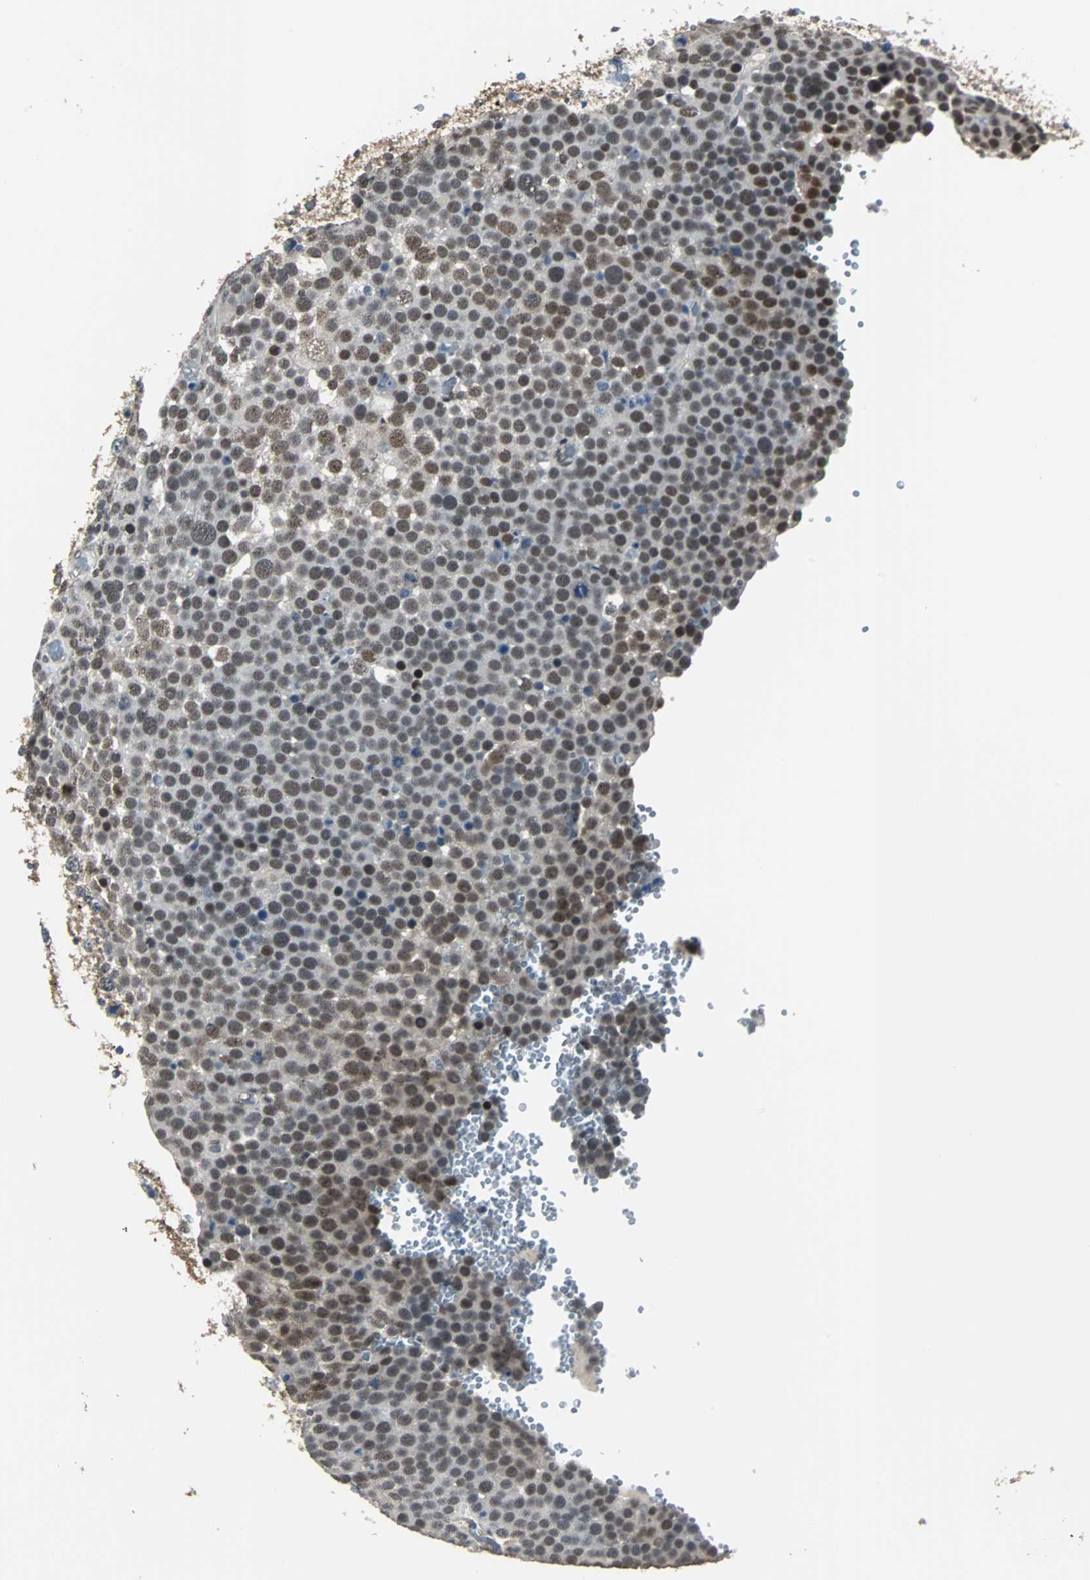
{"staining": {"intensity": "weak", "quantity": ">75%", "location": "nuclear"}, "tissue": "testis cancer", "cell_type": "Tumor cells", "image_type": "cancer", "snomed": [{"axis": "morphology", "description": "Seminoma, NOS"}, {"axis": "topography", "description": "Testis"}], "caption": "Immunohistochemical staining of human seminoma (testis) displays low levels of weak nuclear positivity in about >75% of tumor cells.", "gene": "MKX", "patient": {"sex": "male", "age": 71}}